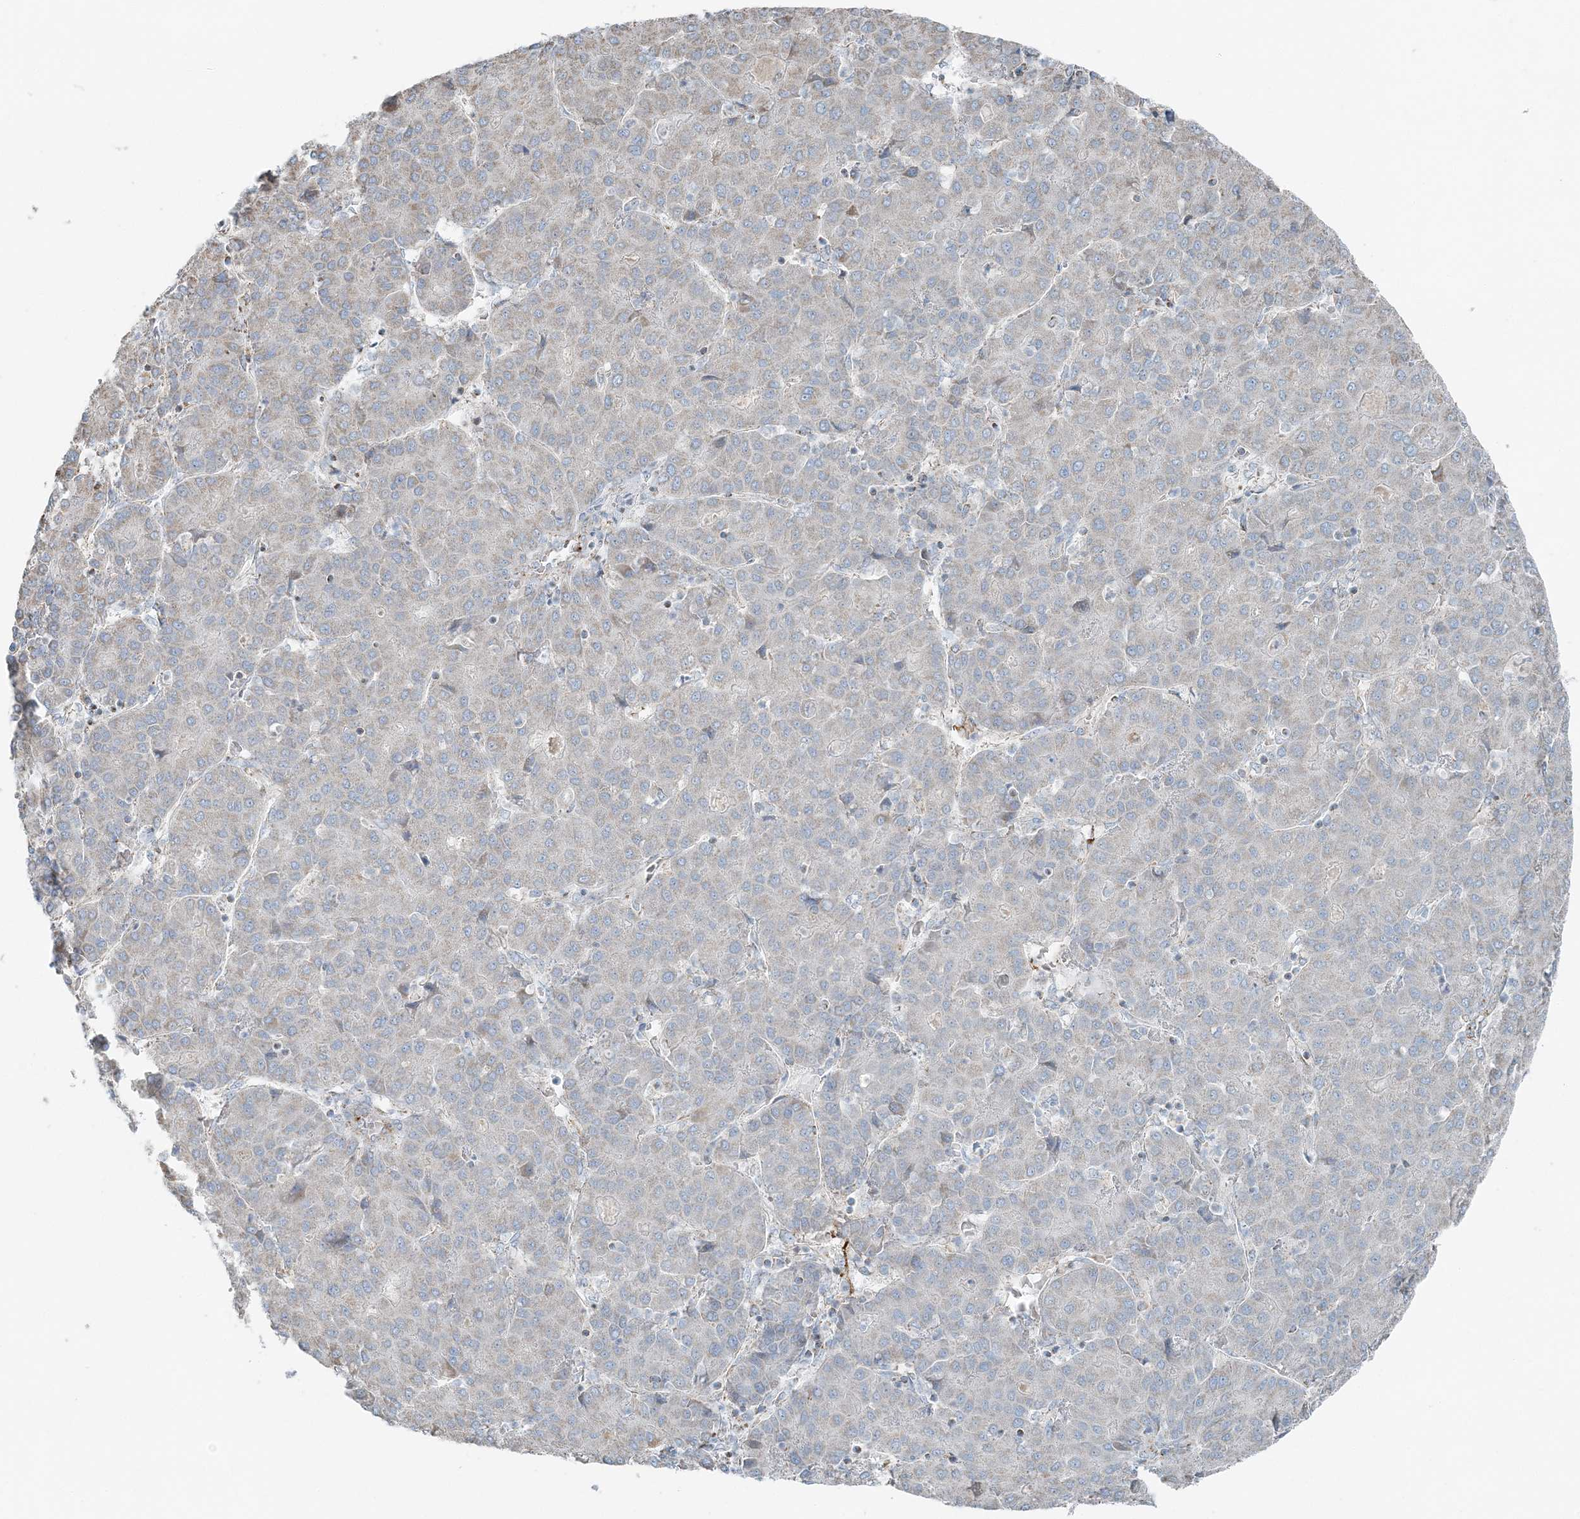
{"staining": {"intensity": "negative", "quantity": "none", "location": "none"}, "tissue": "liver cancer", "cell_type": "Tumor cells", "image_type": "cancer", "snomed": [{"axis": "morphology", "description": "Carcinoma, Hepatocellular, NOS"}, {"axis": "topography", "description": "Liver"}], "caption": "This is an IHC image of liver hepatocellular carcinoma. There is no positivity in tumor cells.", "gene": "SLC22A16", "patient": {"sex": "male", "age": 65}}